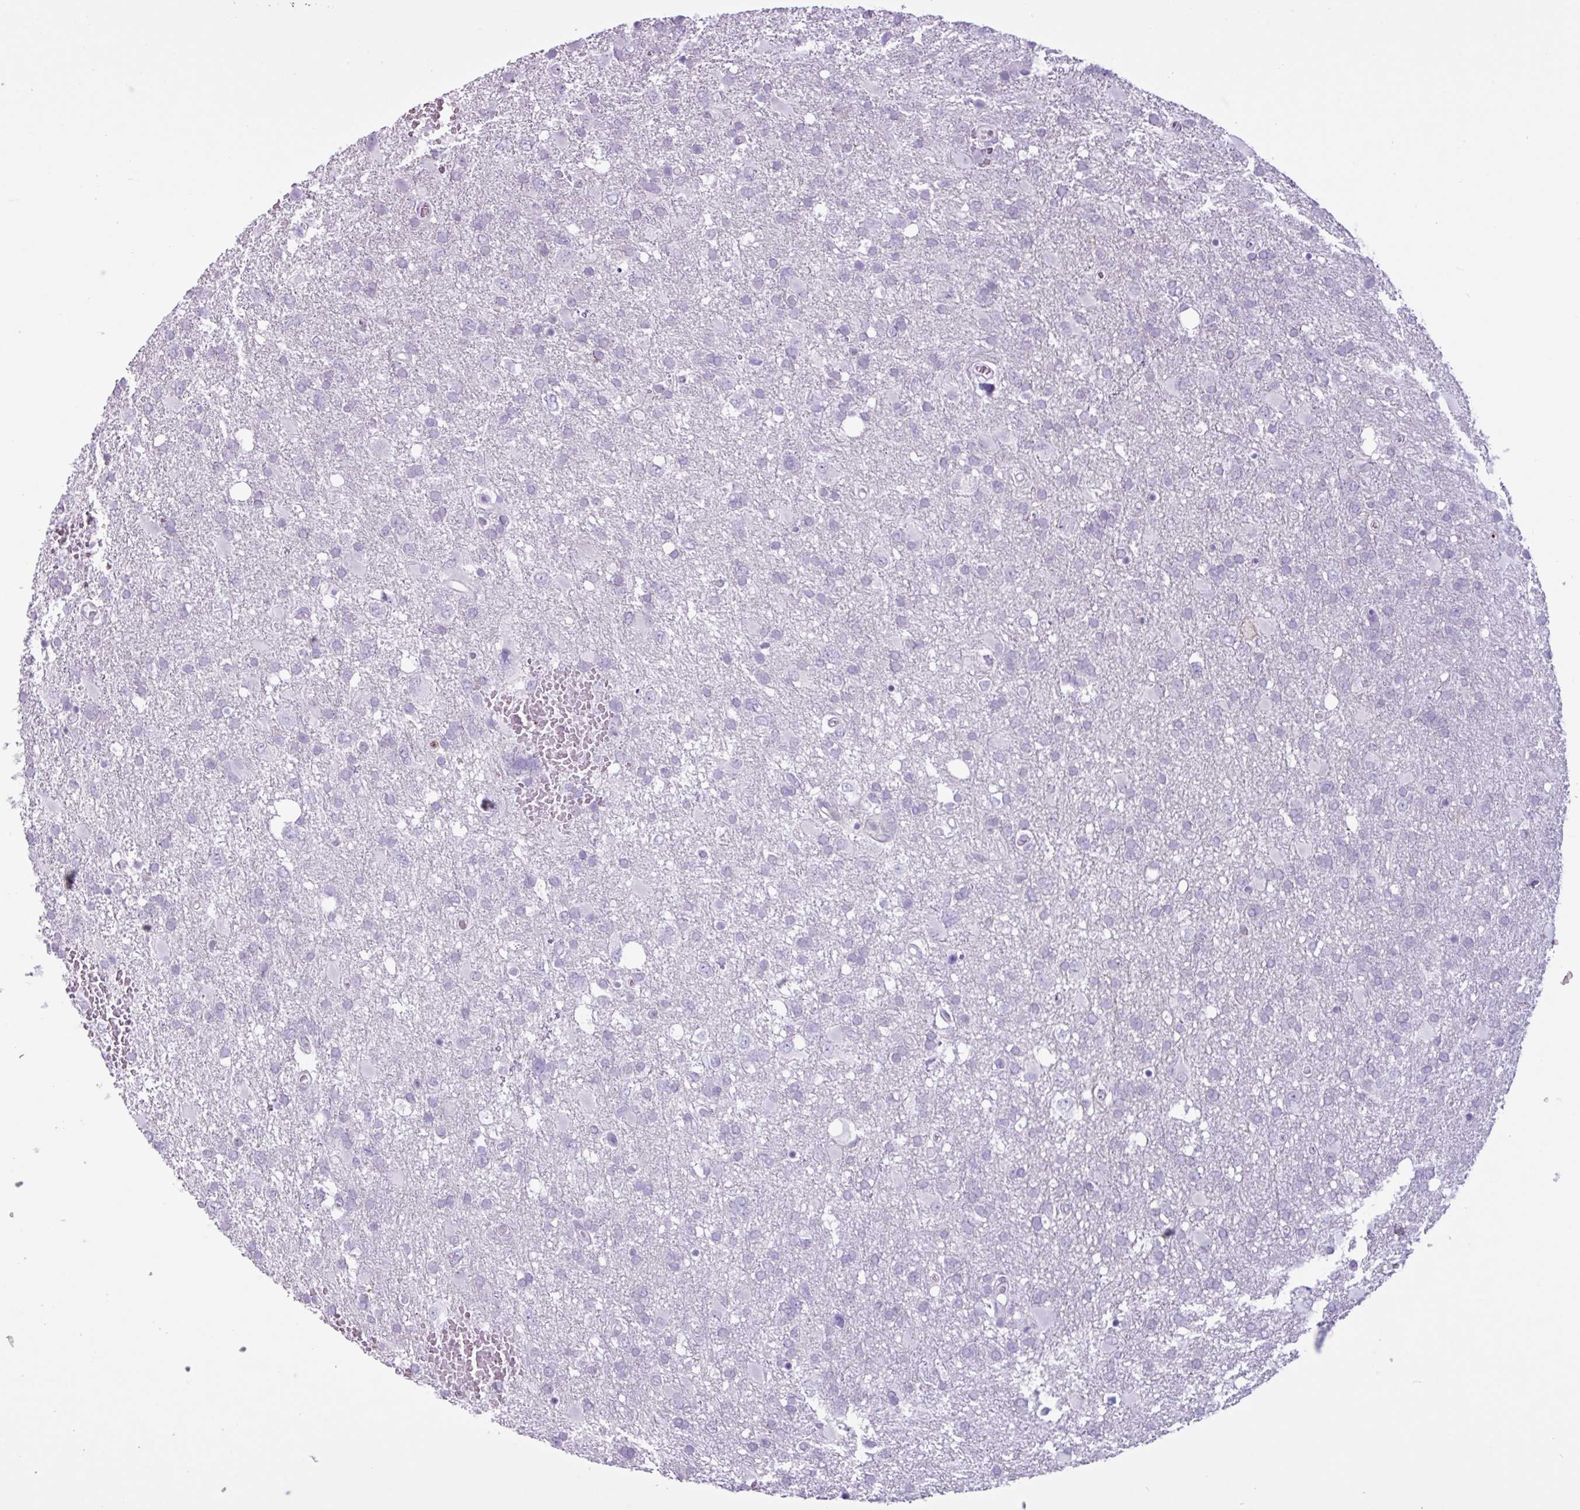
{"staining": {"intensity": "negative", "quantity": "none", "location": "none"}, "tissue": "glioma", "cell_type": "Tumor cells", "image_type": "cancer", "snomed": [{"axis": "morphology", "description": "Glioma, malignant, High grade"}, {"axis": "topography", "description": "Brain"}], "caption": "A micrograph of malignant glioma (high-grade) stained for a protein displays no brown staining in tumor cells.", "gene": "TMEM178A", "patient": {"sex": "male", "age": 61}}